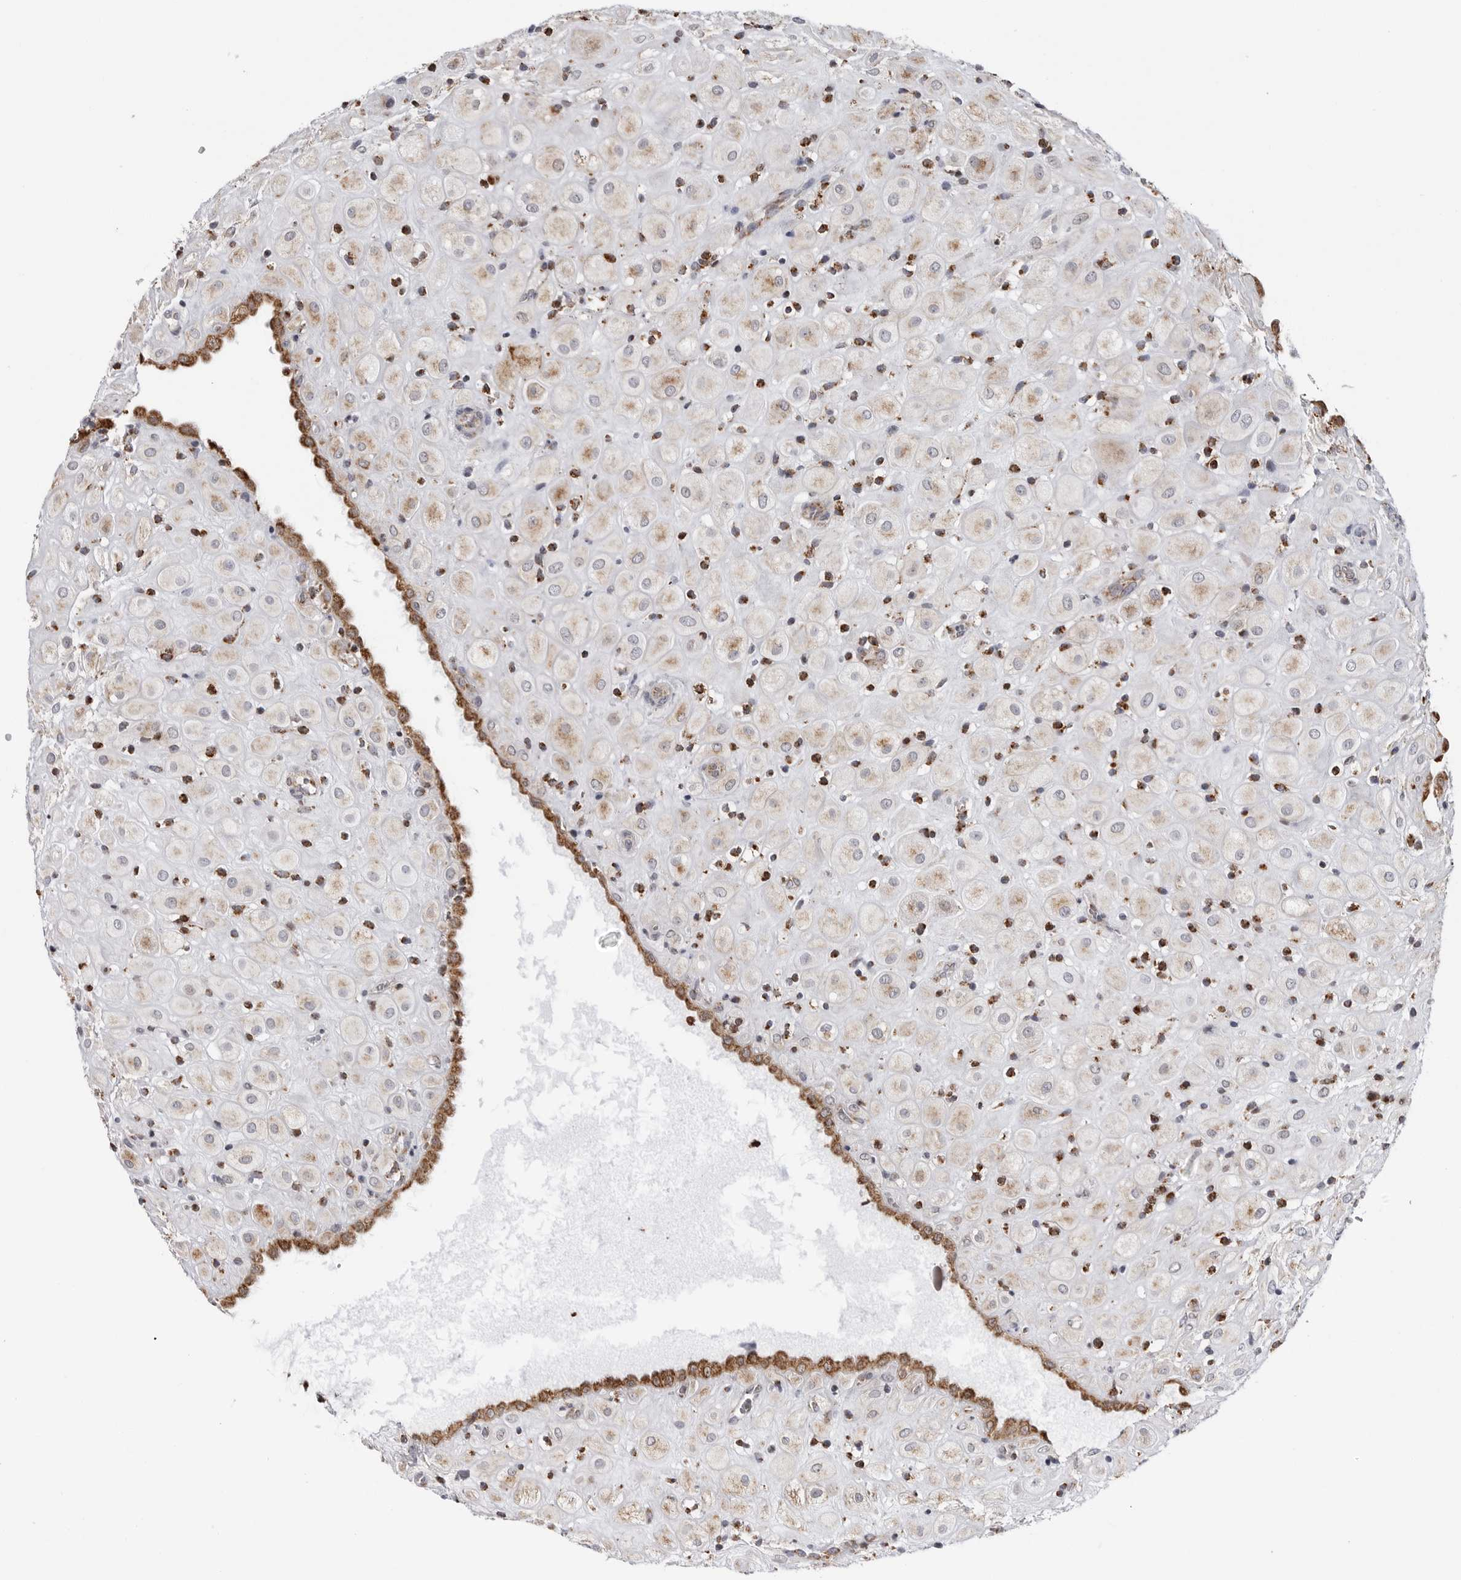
{"staining": {"intensity": "weak", "quantity": ">75%", "location": "cytoplasmic/membranous"}, "tissue": "placenta", "cell_type": "Decidual cells", "image_type": "normal", "snomed": [{"axis": "morphology", "description": "Normal tissue, NOS"}, {"axis": "topography", "description": "Placenta"}], "caption": "IHC staining of benign placenta, which demonstrates low levels of weak cytoplasmic/membranous expression in about >75% of decidual cells indicating weak cytoplasmic/membranous protein positivity. The staining was performed using DAB (3,3'-diaminobenzidine) (brown) for protein detection and nuclei were counterstained in hematoxylin (blue).", "gene": "COX5A", "patient": {"sex": "female", "age": 35}}